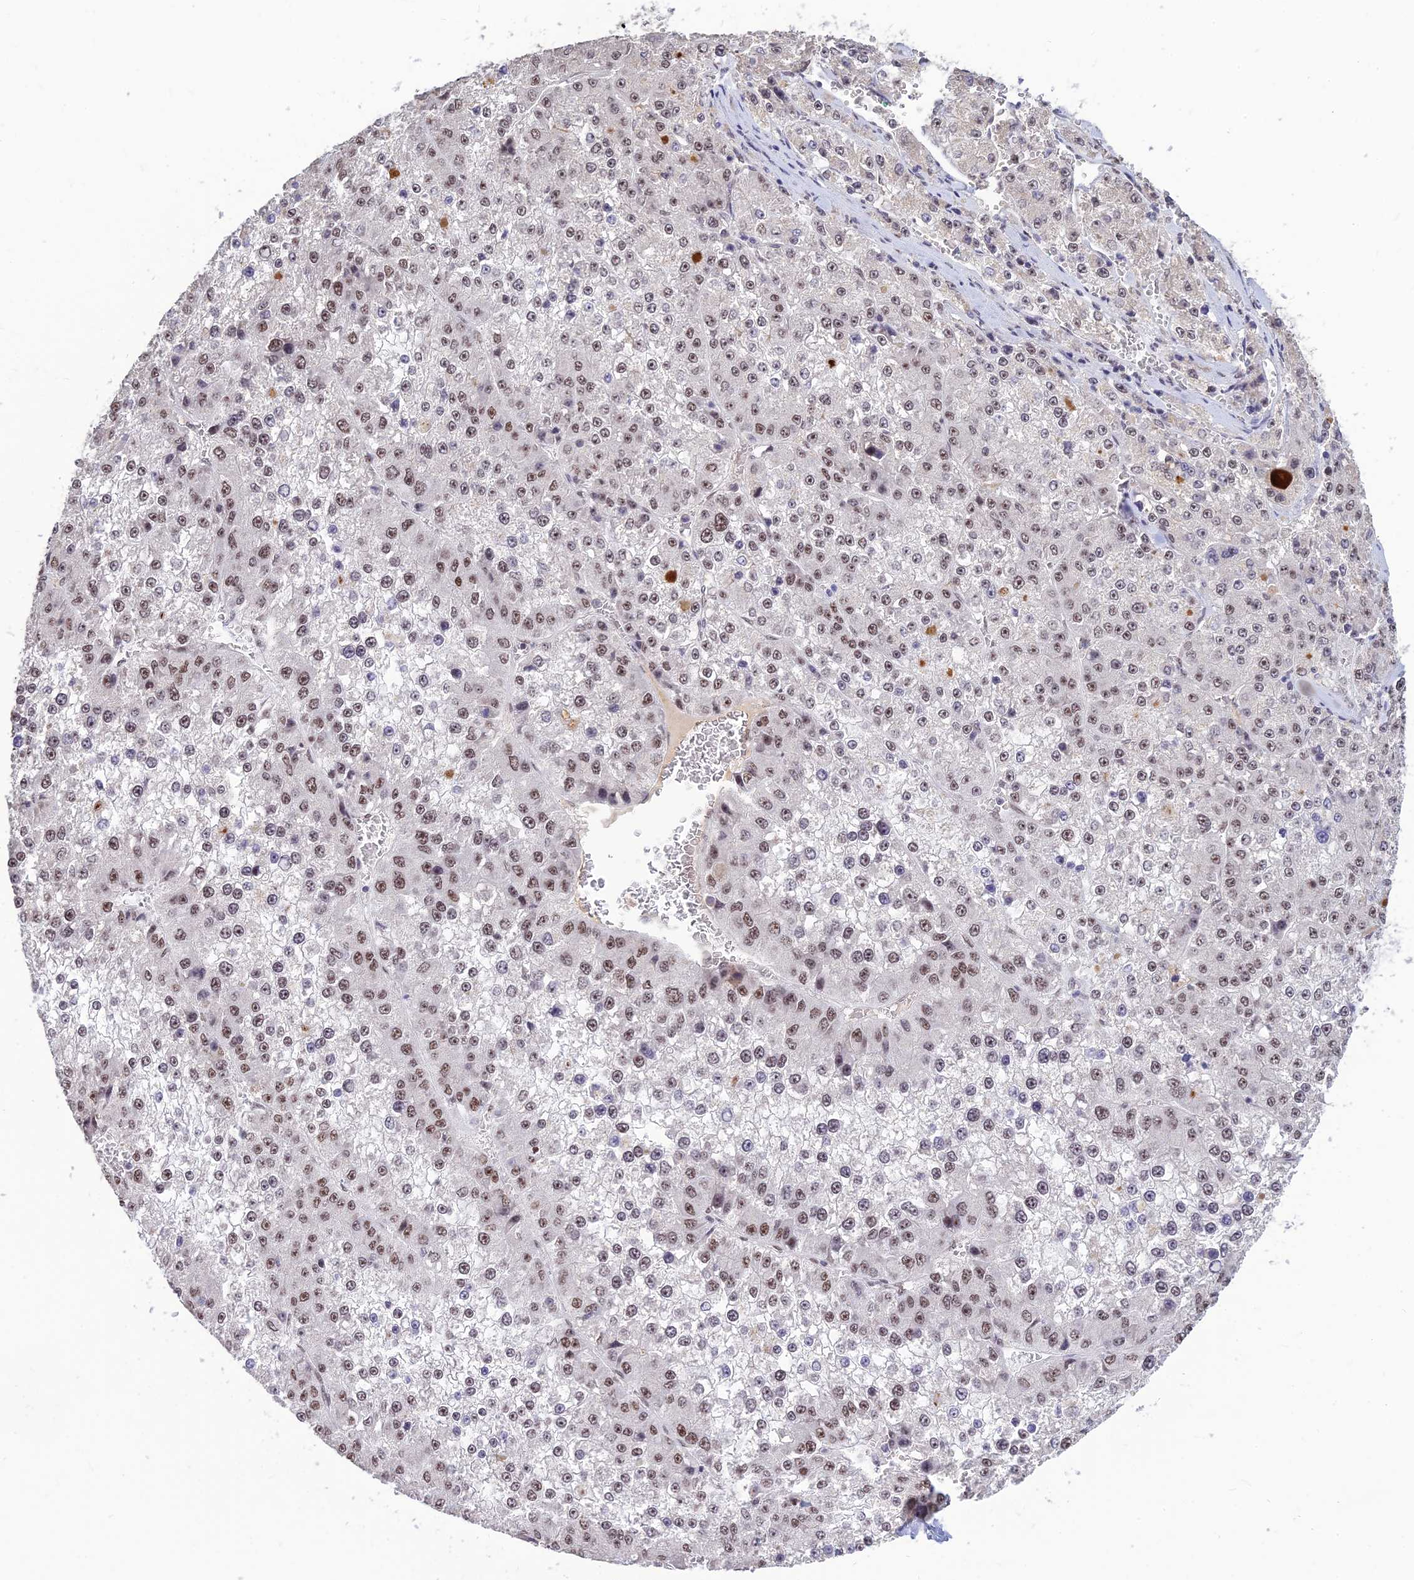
{"staining": {"intensity": "weak", "quantity": "25%-75%", "location": "nuclear"}, "tissue": "liver cancer", "cell_type": "Tumor cells", "image_type": "cancer", "snomed": [{"axis": "morphology", "description": "Carcinoma, Hepatocellular, NOS"}, {"axis": "topography", "description": "Liver"}], "caption": "Immunohistochemistry of human liver cancer reveals low levels of weak nuclear positivity in about 25%-75% of tumor cells.", "gene": "POLR1G", "patient": {"sex": "female", "age": 73}}